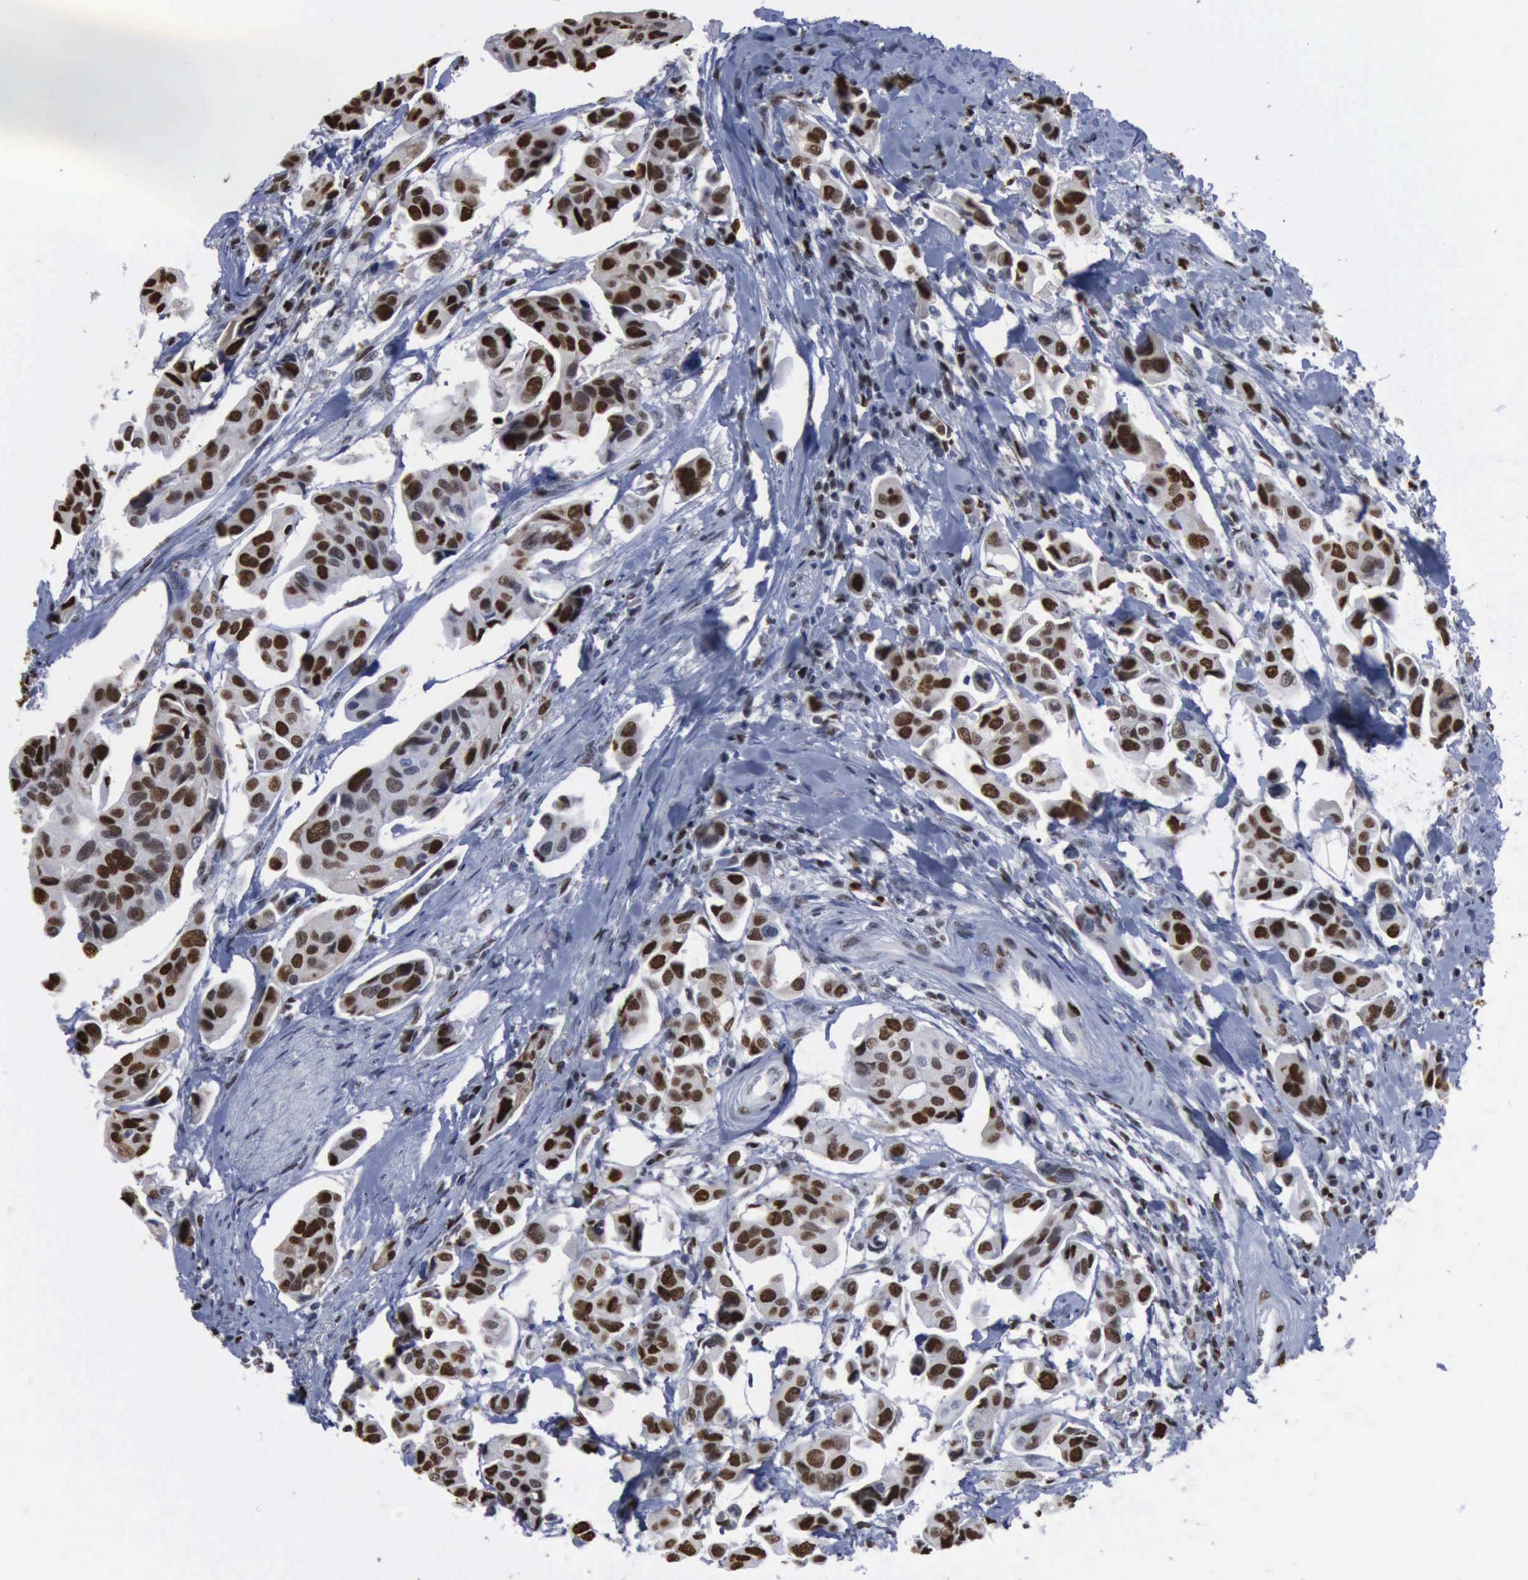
{"staining": {"intensity": "moderate", "quantity": ">75%", "location": "nuclear"}, "tissue": "urothelial cancer", "cell_type": "Tumor cells", "image_type": "cancer", "snomed": [{"axis": "morphology", "description": "Adenocarcinoma, NOS"}, {"axis": "topography", "description": "Urinary bladder"}], "caption": "A brown stain labels moderate nuclear staining of a protein in adenocarcinoma tumor cells. The staining is performed using DAB brown chromogen to label protein expression. The nuclei are counter-stained blue using hematoxylin.", "gene": "PCNA", "patient": {"sex": "male", "age": 61}}